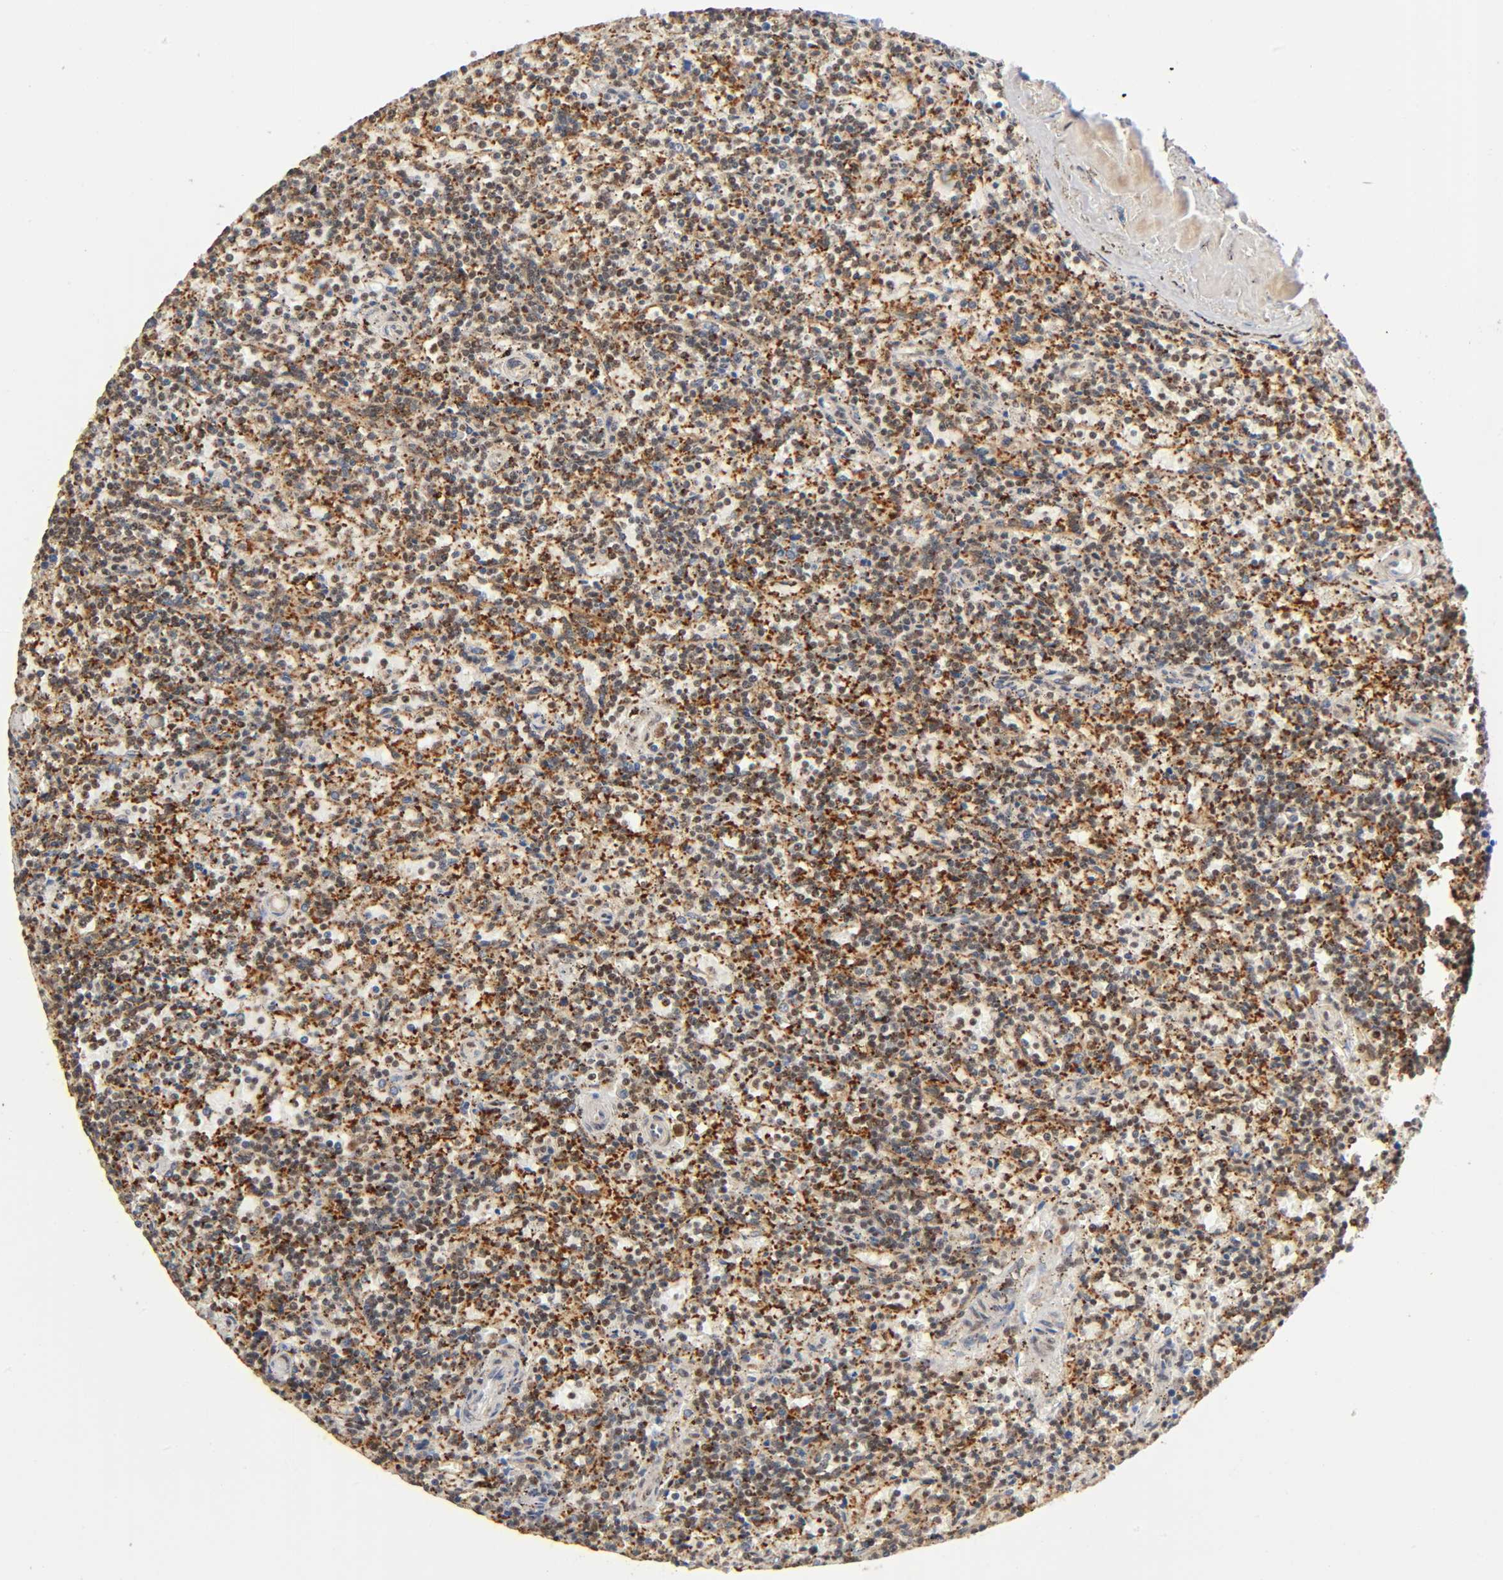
{"staining": {"intensity": "moderate", "quantity": ">75%", "location": "nuclear"}, "tissue": "lymphoma", "cell_type": "Tumor cells", "image_type": "cancer", "snomed": [{"axis": "morphology", "description": "Malignant lymphoma, non-Hodgkin's type, Low grade"}, {"axis": "topography", "description": "Spleen"}], "caption": "Lymphoma was stained to show a protein in brown. There is medium levels of moderate nuclear staining in approximately >75% of tumor cells.", "gene": "RNF122", "patient": {"sex": "male", "age": 73}}